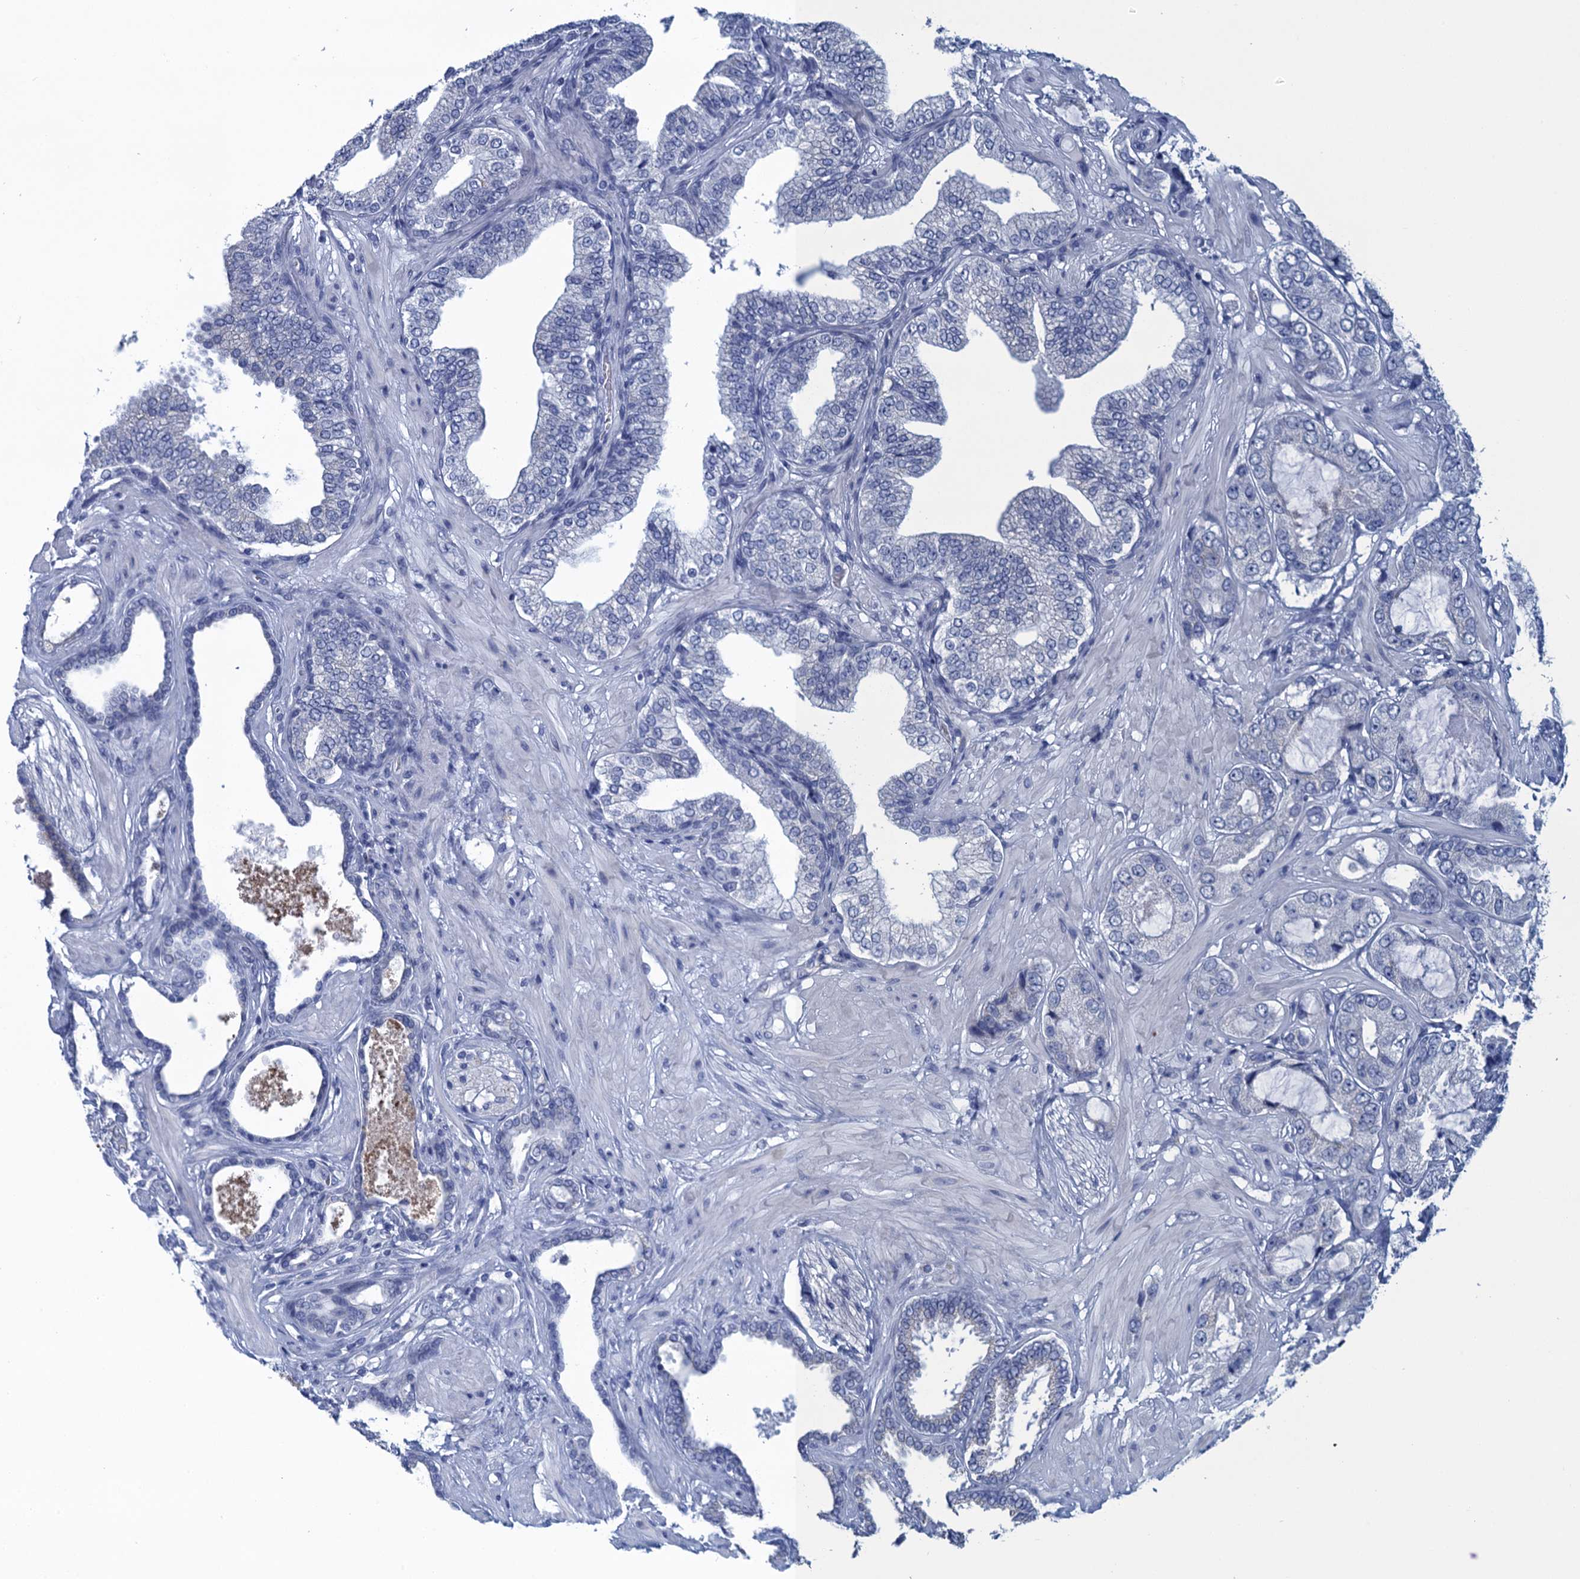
{"staining": {"intensity": "negative", "quantity": "none", "location": "none"}, "tissue": "prostate cancer", "cell_type": "Tumor cells", "image_type": "cancer", "snomed": [{"axis": "morphology", "description": "Adenocarcinoma, High grade"}, {"axis": "topography", "description": "Prostate"}], "caption": "Immunohistochemistry image of human prostate cancer stained for a protein (brown), which shows no staining in tumor cells.", "gene": "SCEL", "patient": {"sex": "male", "age": 59}}